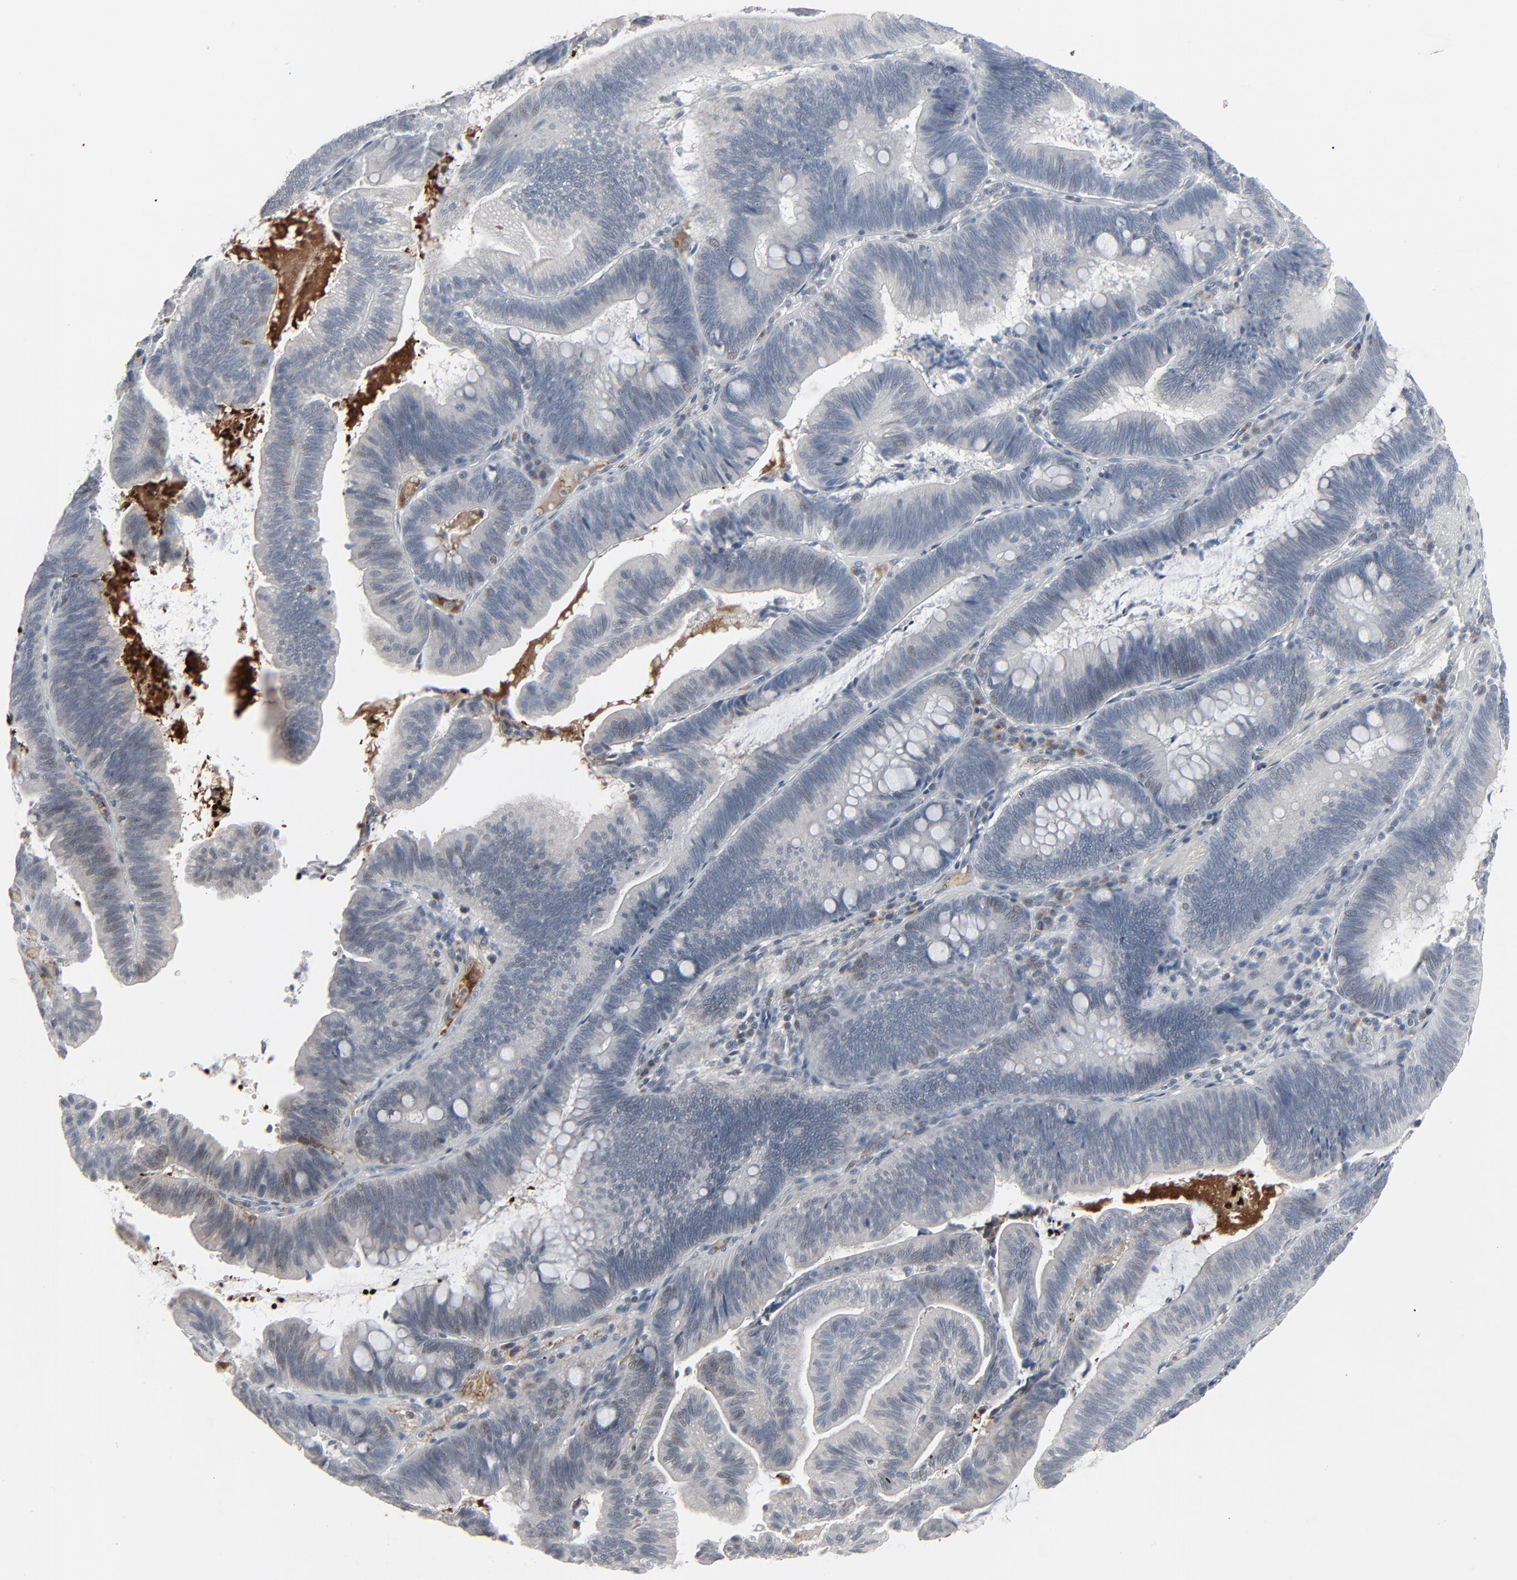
{"staining": {"intensity": "negative", "quantity": "none", "location": "none"}, "tissue": "pancreatic cancer", "cell_type": "Tumor cells", "image_type": "cancer", "snomed": [{"axis": "morphology", "description": "Adenocarcinoma, NOS"}, {"axis": "topography", "description": "Pancreas"}], "caption": "Immunohistochemistry (IHC) of pancreatic adenocarcinoma reveals no expression in tumor cells.", "gene": "SAGE1", "patient": {"sex": "male", "age": 82}}